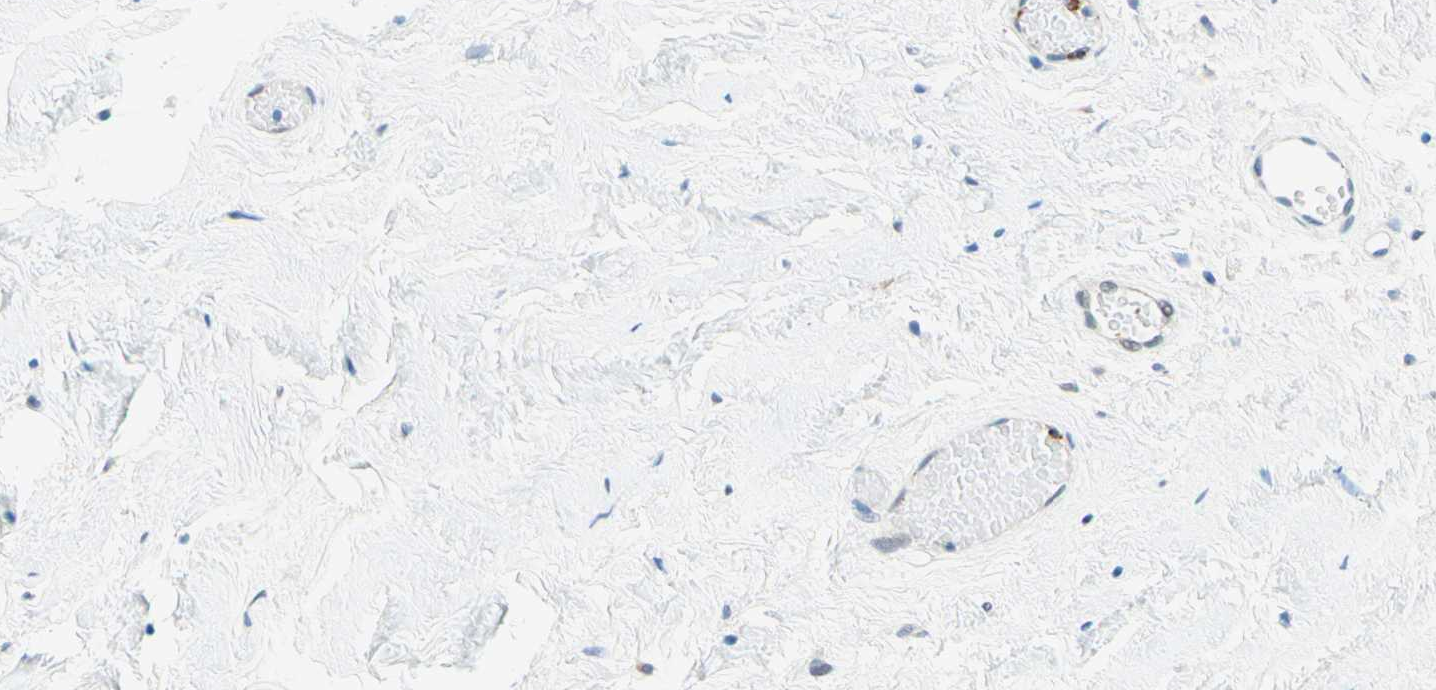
{"staining": {"intensity": "weak", "quantity": ">75%", "location": "cytoplasmic/membranous"}, "tissue": "nasopharynx", "cell_type": "Respiratory epithelial cells", "image_type": "normal", "snomed": [{"axis": "morphology", "description": "Normal tissue, NOS"}, {"axis": "morphology", "description": "Inflammation, NOS"}, {"axis": "topography", "description": "Nasopharynx"}], "caption": "This image reveals benign nasopharynx stained with immunohistochemistry to label a protein in brown. The cytoplasmic/membranous of respiratory epithelial cells show weak positivity for the protein. Nuclei are counter-stained blue.", "gene": "TREM2", "patient": {"sex": "male", "age": 48}}